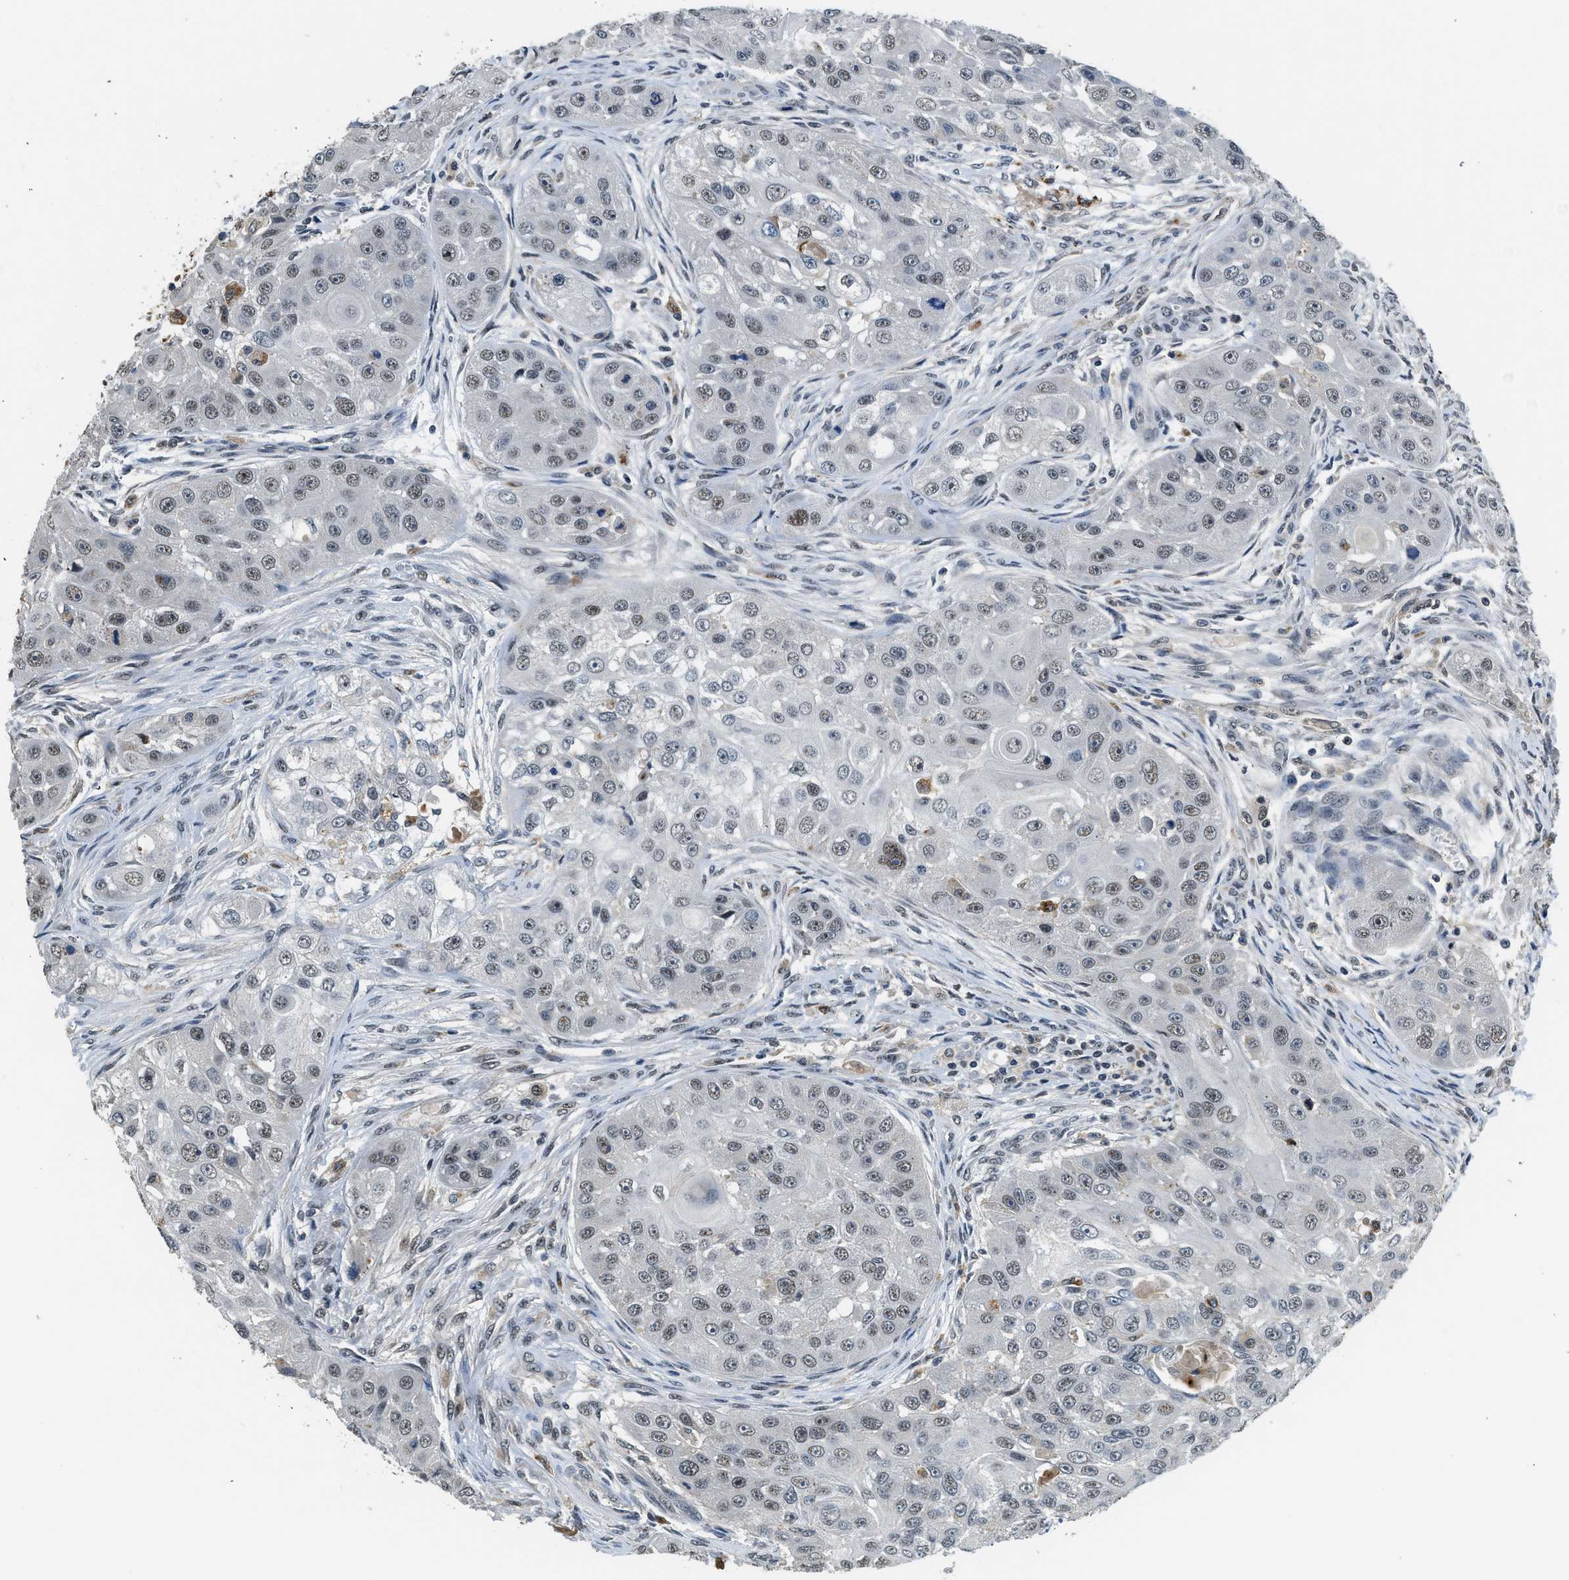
{"staining": {"intensity": "weak", "quantity": "25%-75%", "location": "nuclear"}, "tissue": "head and neck cancer", "cell_type": "Tumor cells", "image_type": "cancer", "snomed": [{"axis": "morphology", "description": "Normal tissue, NOS"}, {"axis": "morphology", "description": "Squamous cell carcinoma, NOS"}, {"axis": "topography", "description": "Skeletal muscle"}, {"axis": "topography", "description": "Head-Neck"}], "caption": "Immunohistochemistry of human squamous cell carcinoma (head and neck) demonstrates low levels of weak nuclear positivity in about 25%-75% of tumor cells.", "gene": "SLC15A4", "patient": {"sex": "male", "age": 51}}